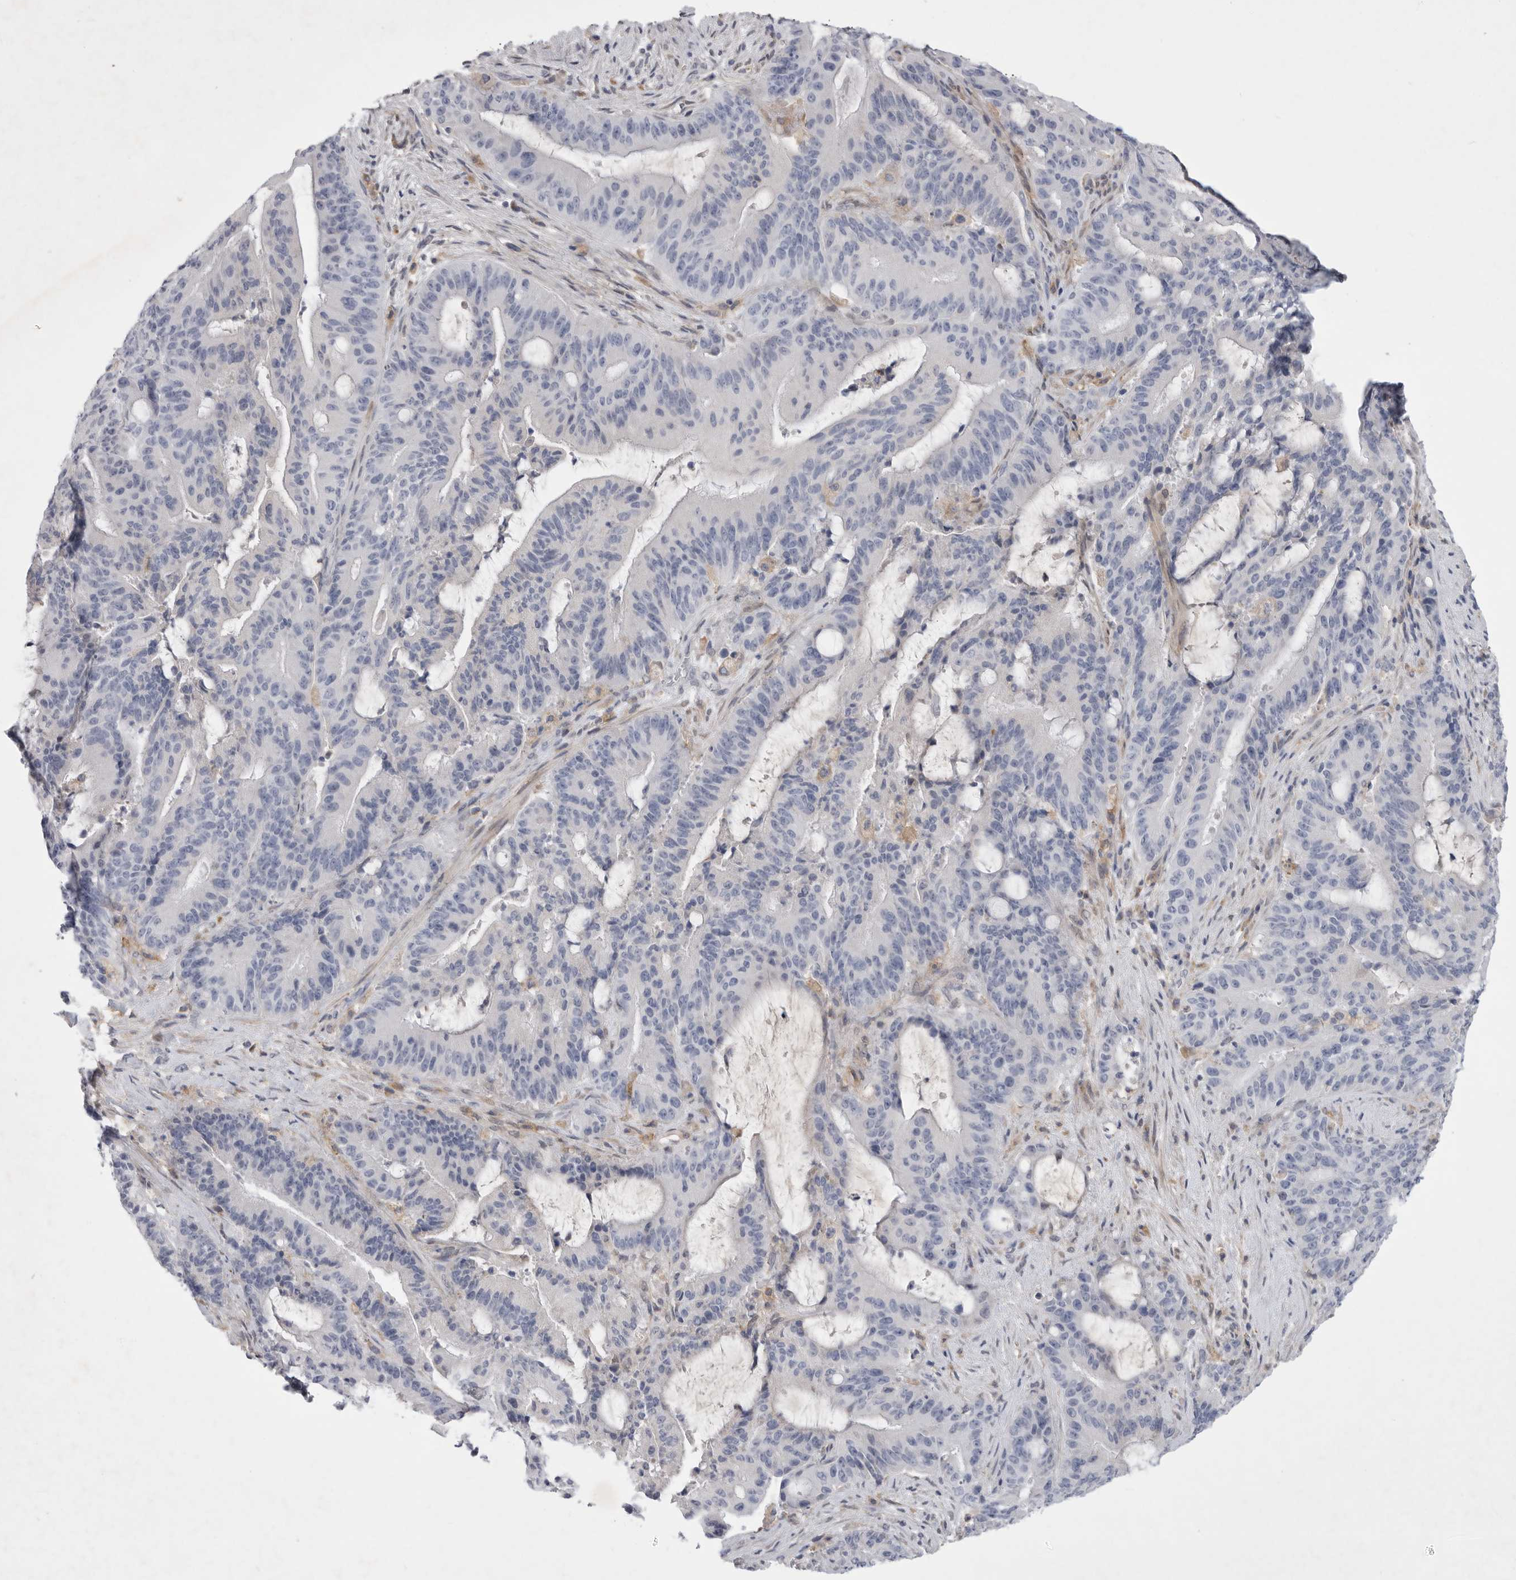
{"staining": {"intensity": "negative", "quantity": "none", "location": "none"}, "tissue": "liver cancer", "cell_type": "Tumor cells", "image_type": "cancer", "snomed": [{"axis": "morphology", "description": "Normal tissue, NOS"}, {"axis": "morphology", "description": "Cholangiocarcinoma"}, {"axis": "topography", "description": "Liver"}, {"axis": "topography", "description": "Peripheral nerve tissue"}], "caption": "Immunohistochemistry photomicrograph of neoplastic tissue: human cholangiocarcinoma (liver) stained with DAB (3,3'-diaminobenzidine) demonstrates no significant protein staining in tumor cells.", "gene": "SIGLEC10", "patient": {"sex": "female", "age": 73}}